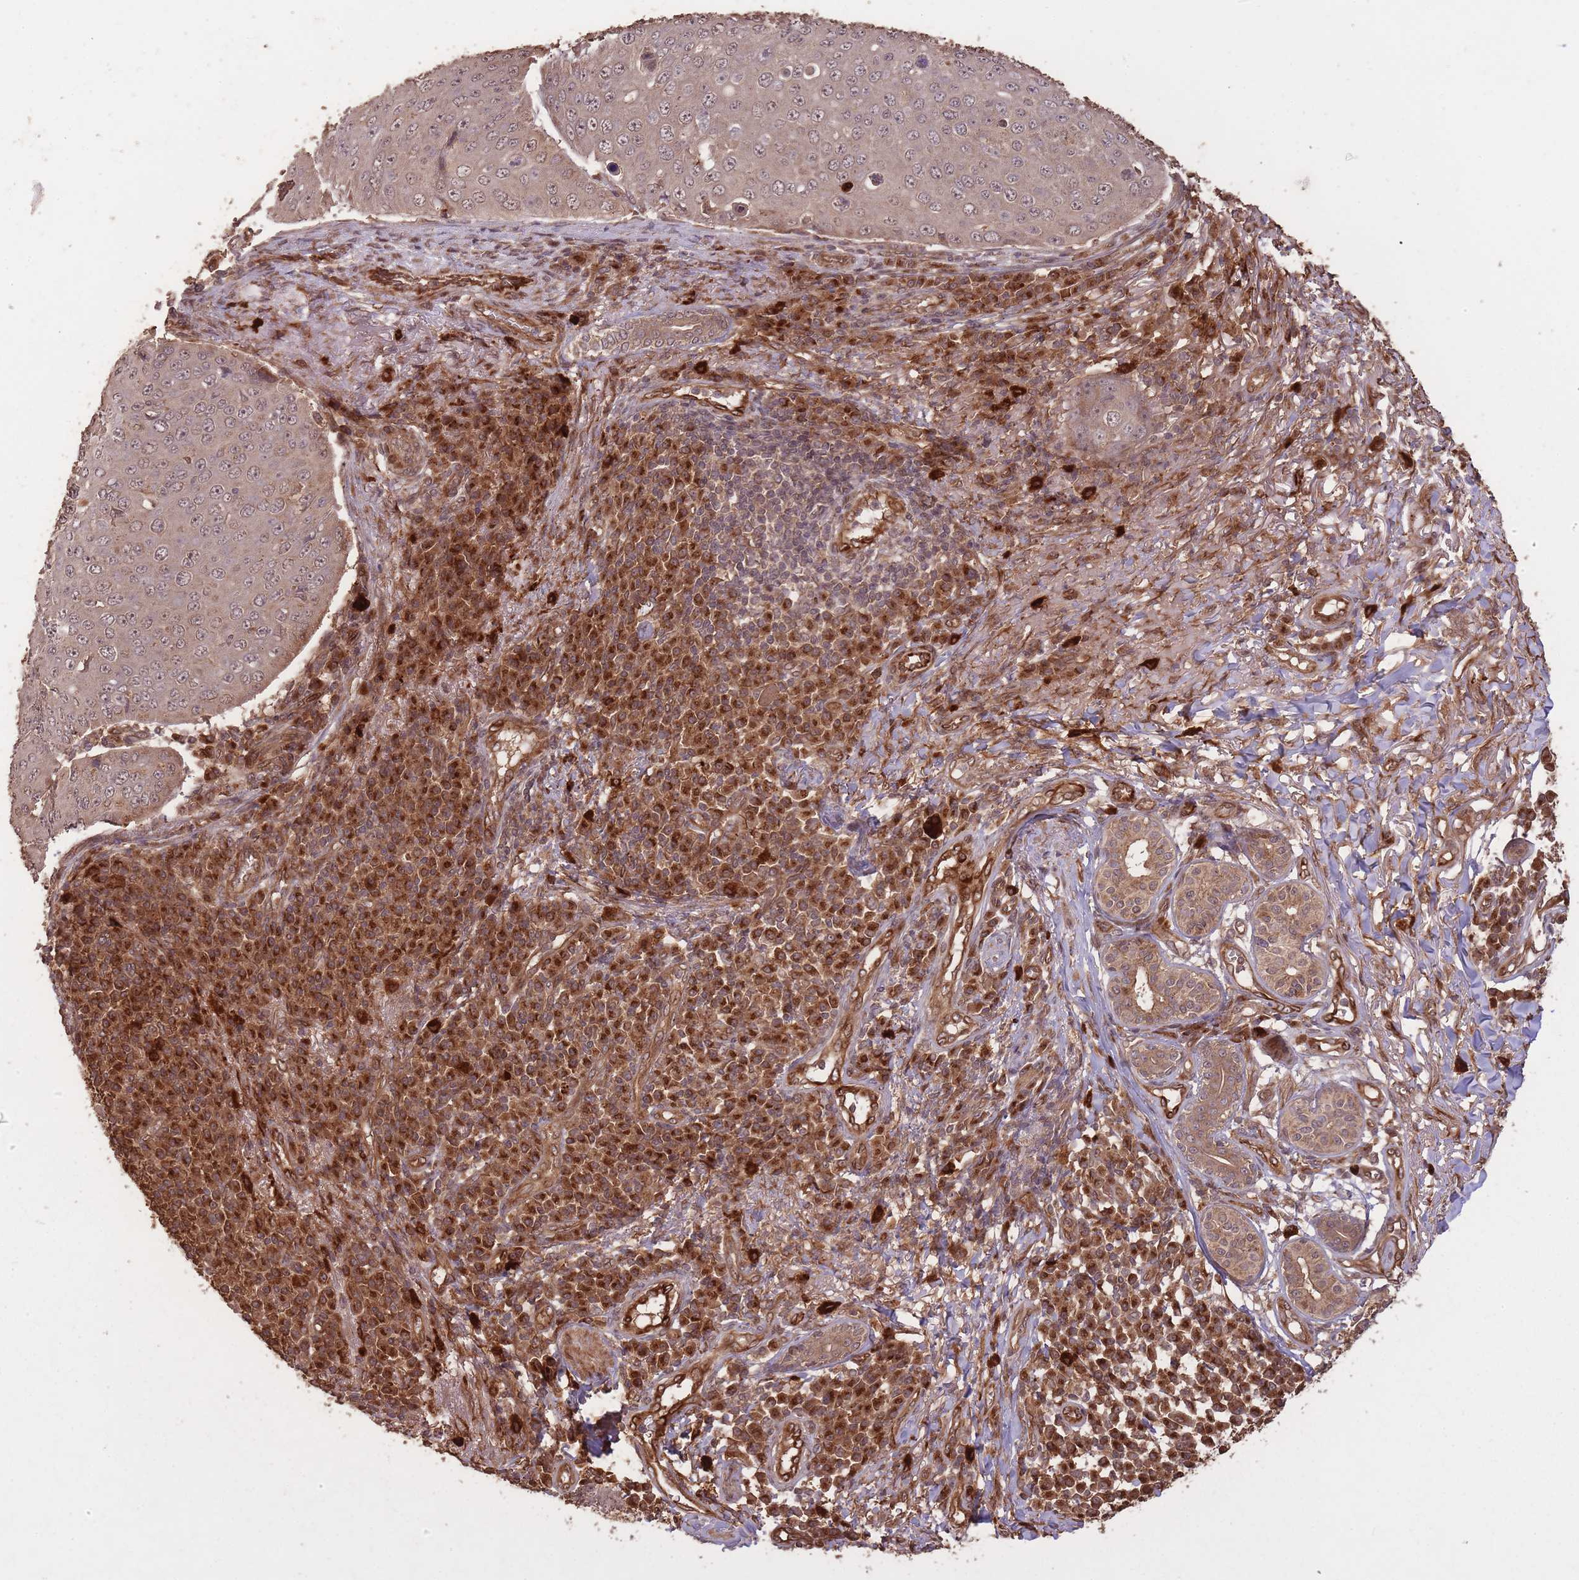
{"staining": {"intensity": "weak", "quantity": ">75%", "location": "cytoplasmic/membranous,nuclear"}, "tissue": "skin cancer", "cell_type": "Tumor cells", "image_type": "cancer", "snomed": [{"axis": "morphology", "description": "Squamous cell carcinoma, NOS"}, {"axis": "topography", "description": "Skin"}], "caption": "This photomicrograph displays skin squamous cell carcinoma stained with IHC to label a protein in brown. The cytoplasmic/membranous and nuclear of tumor cells show weak positivity for the protein. Nuclei are counter-stained blue.", "gene": "ERBB3", "patient": {"sex": "male", "age": 71}}